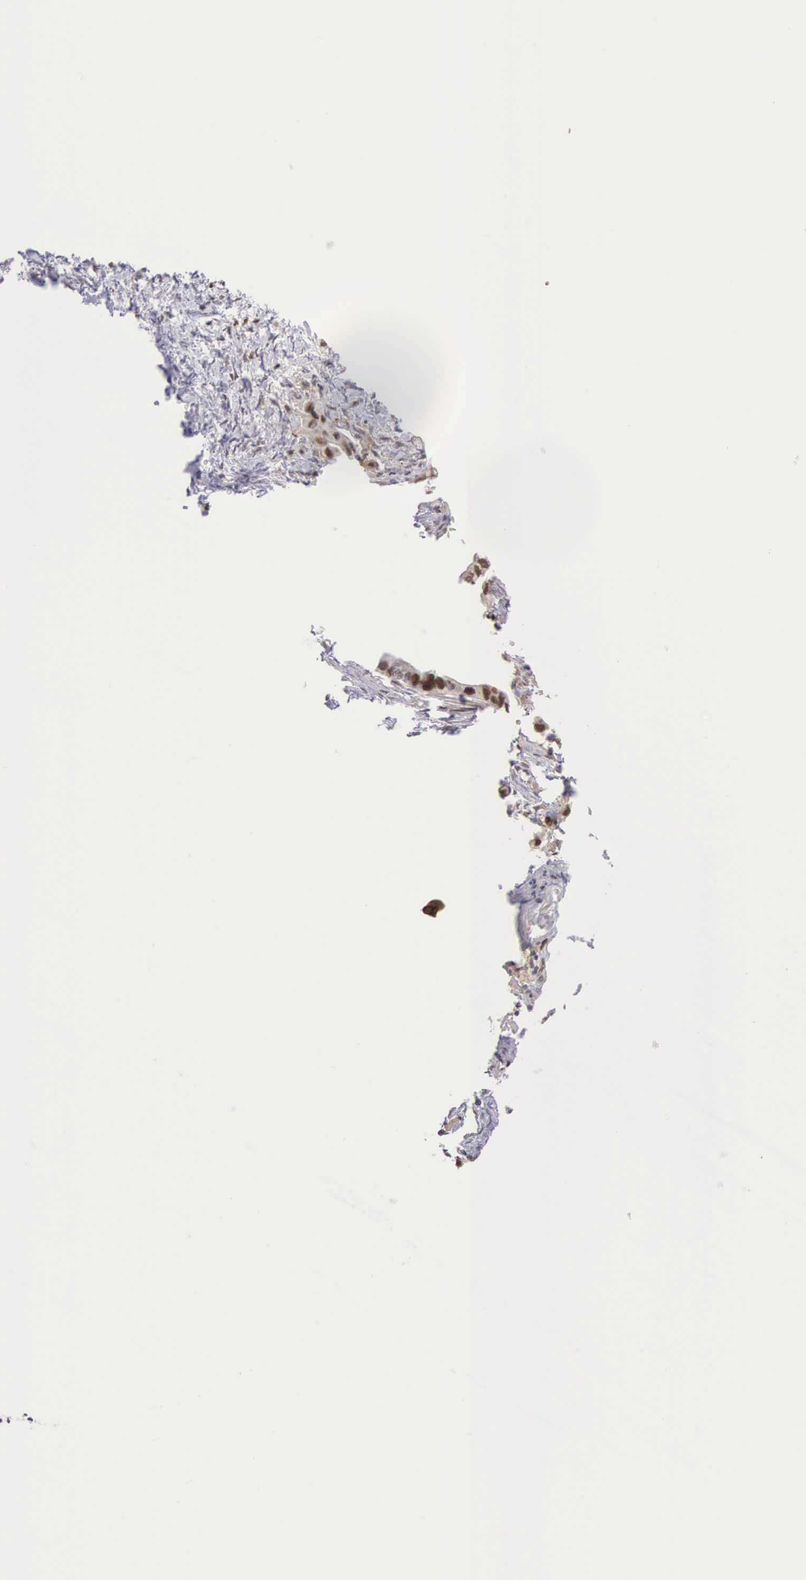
{"staining": {"intensity": "moderate", "quantity": "25%-75%", "location": "nuclear"}, "tissue": "pancreatic cancer", "cell_type": "Tumor cells", "image_type": "cancer", "snomed": [{"axis": "morphology", "description": "Adenocarcinoma, NOS"}, {"axis": "topography", "description": "Pancreas"}], "caption": "Pancreatic cancer (adenocarcinoma) tissue reveals moderate nuclear positivity in about 25%-75% of tumor cells, visualized by immunohistochemistry.", "gene": "GRK3", "patient": {"sex": "female", "age": 66}}